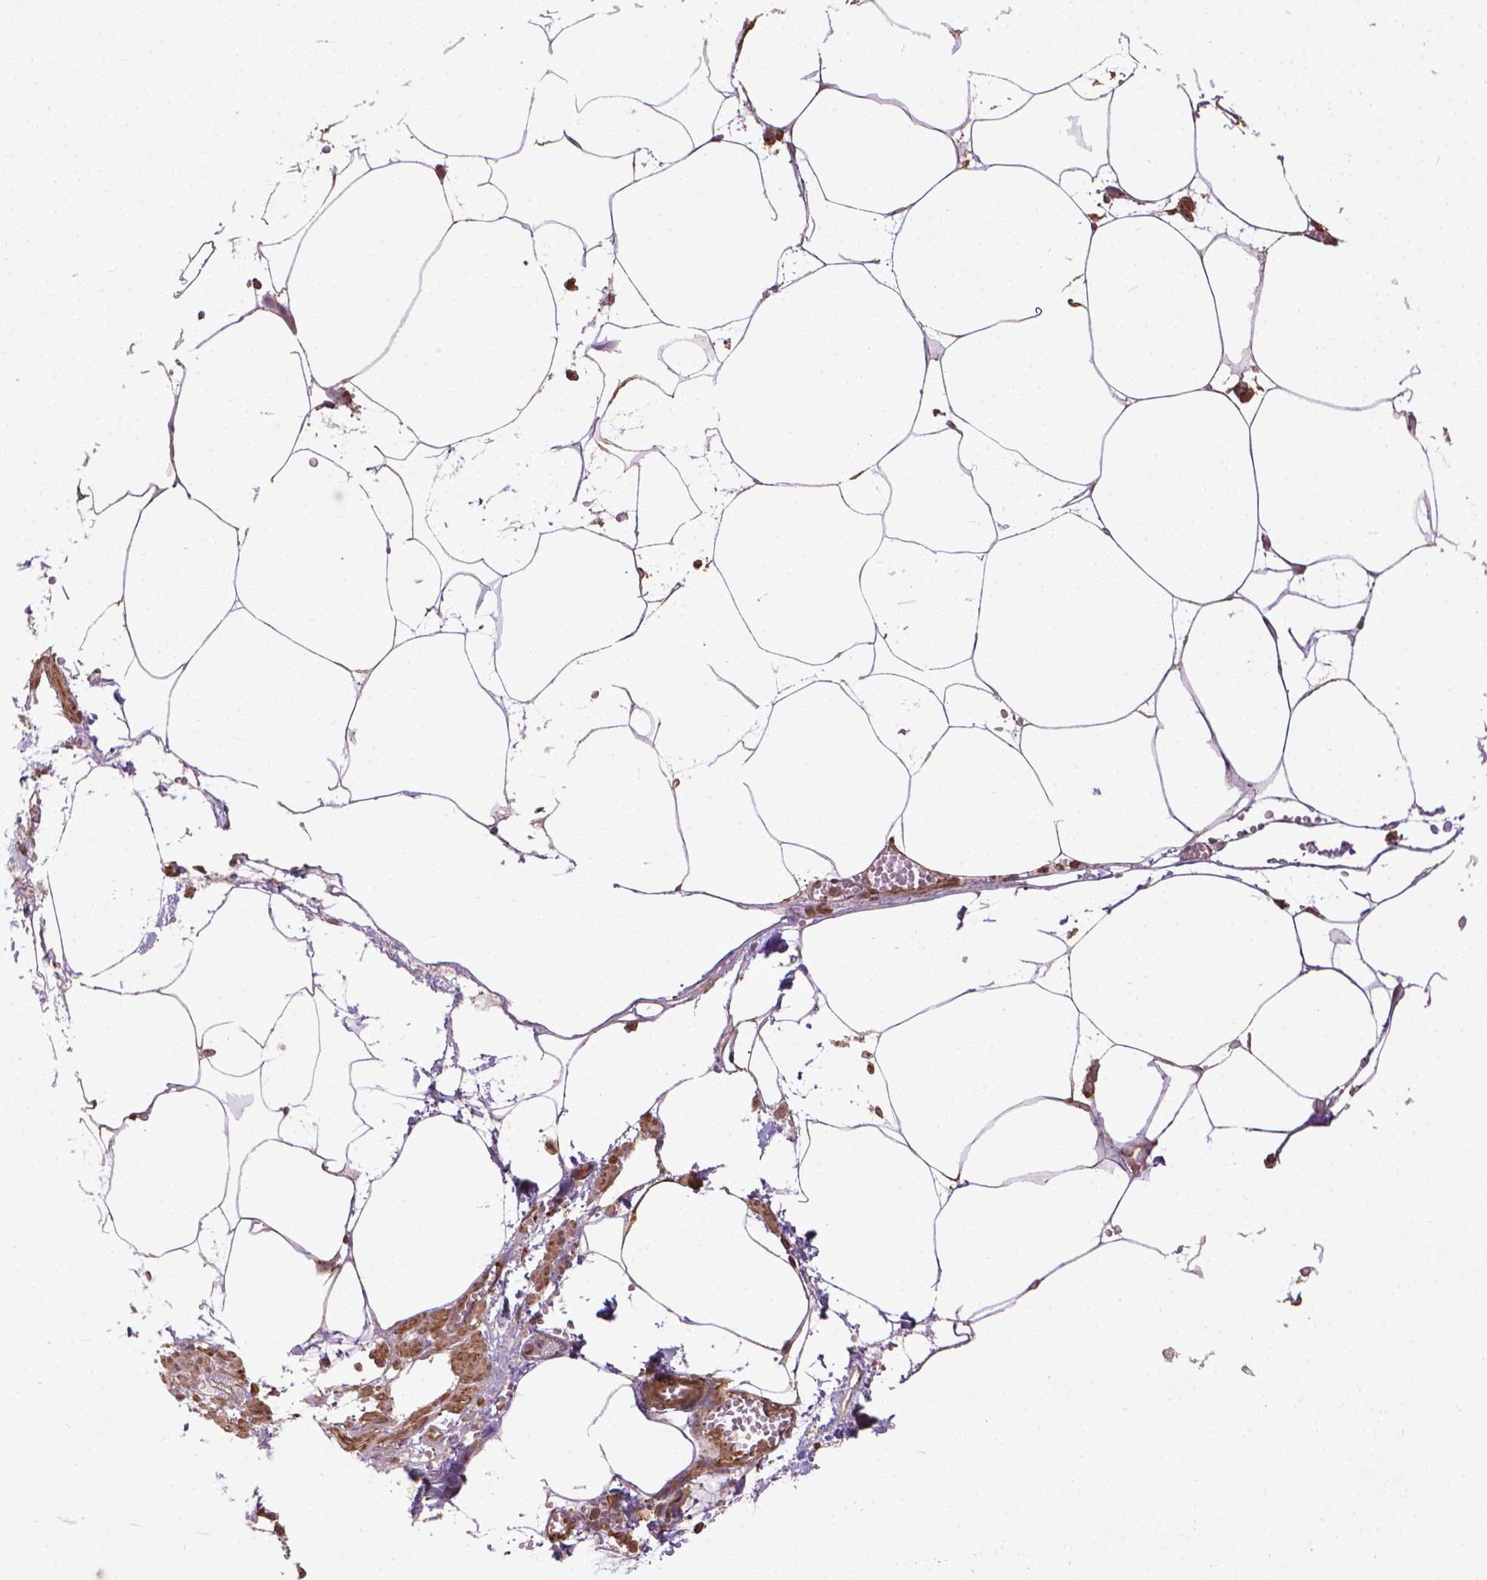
{"staining": {"intensity": "weak", "quantity": "25%-75%", "location": "cytoplasmic/membranous"}, "tissue": "adipose tissue", "cell_type": "Adipocytes", "image_type": "normal", "snomed": [{"axis": "morphology", "description": "Normal tissue, NOS"}, {"axis": "topography", "description": "Adipose tissue"}, {"axis": "topography", "description": "Pancreas"}, {"axis": "topography", "description": "Peripheral nerve tissue"}], "caption": "Approximately 25%-75% of adipocytes in normal human adipose tissue show weak cytoplasmic/membranous protein staining as visualized by brown immunohistochemical staining.", "gene": "GAS1", "patient": {"sex": "female", "age": 58}}